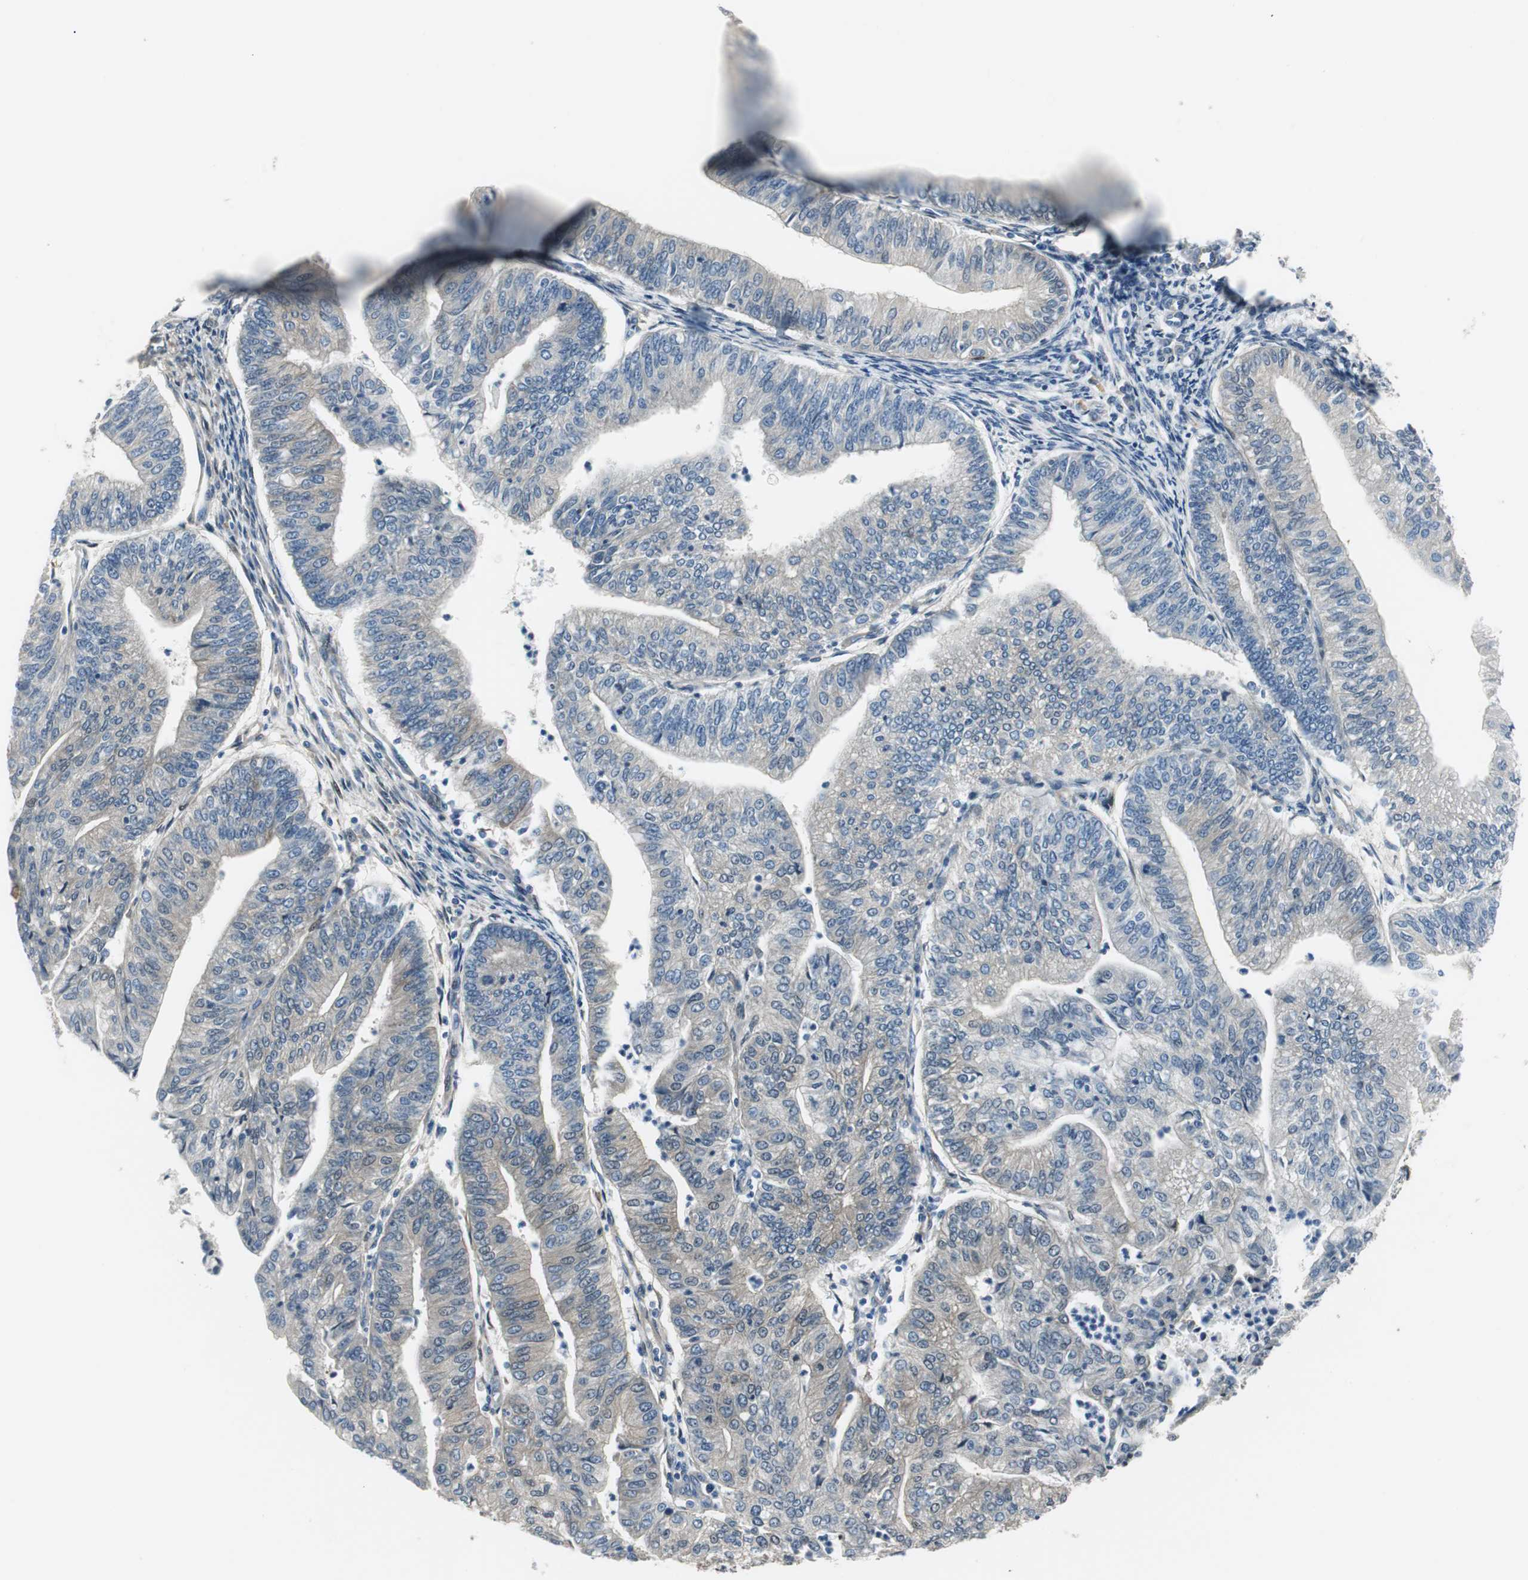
{"staining": {"intensity": "moderate", "quantity": "25%-75%", "location": "cytoplasmic/membranous"}, "tissue": "endometrial cancer", "cell_type": "Tumor cells", "image_type": "cancer", "snomed": [{"axis": "morphology", "description": "Adenocarcinoma, NOS"}, {"axis": "topography", "description": "Endometrium"}], "caption": "The micrograph demonstrates immunohistochemical staining of adenocarcinoma (endometrial). There is moderate cytoplasmic/membranous positivity is seen in approximately 25%-75% of tumor cells. The staining was performed using DAB to visualize the protein expression in brown, while the nuclei were stained in blue with hematoxylin (Magnification: 20x).", "gene": "FHL2", "patient": {"sex": "female", "age": 59}}